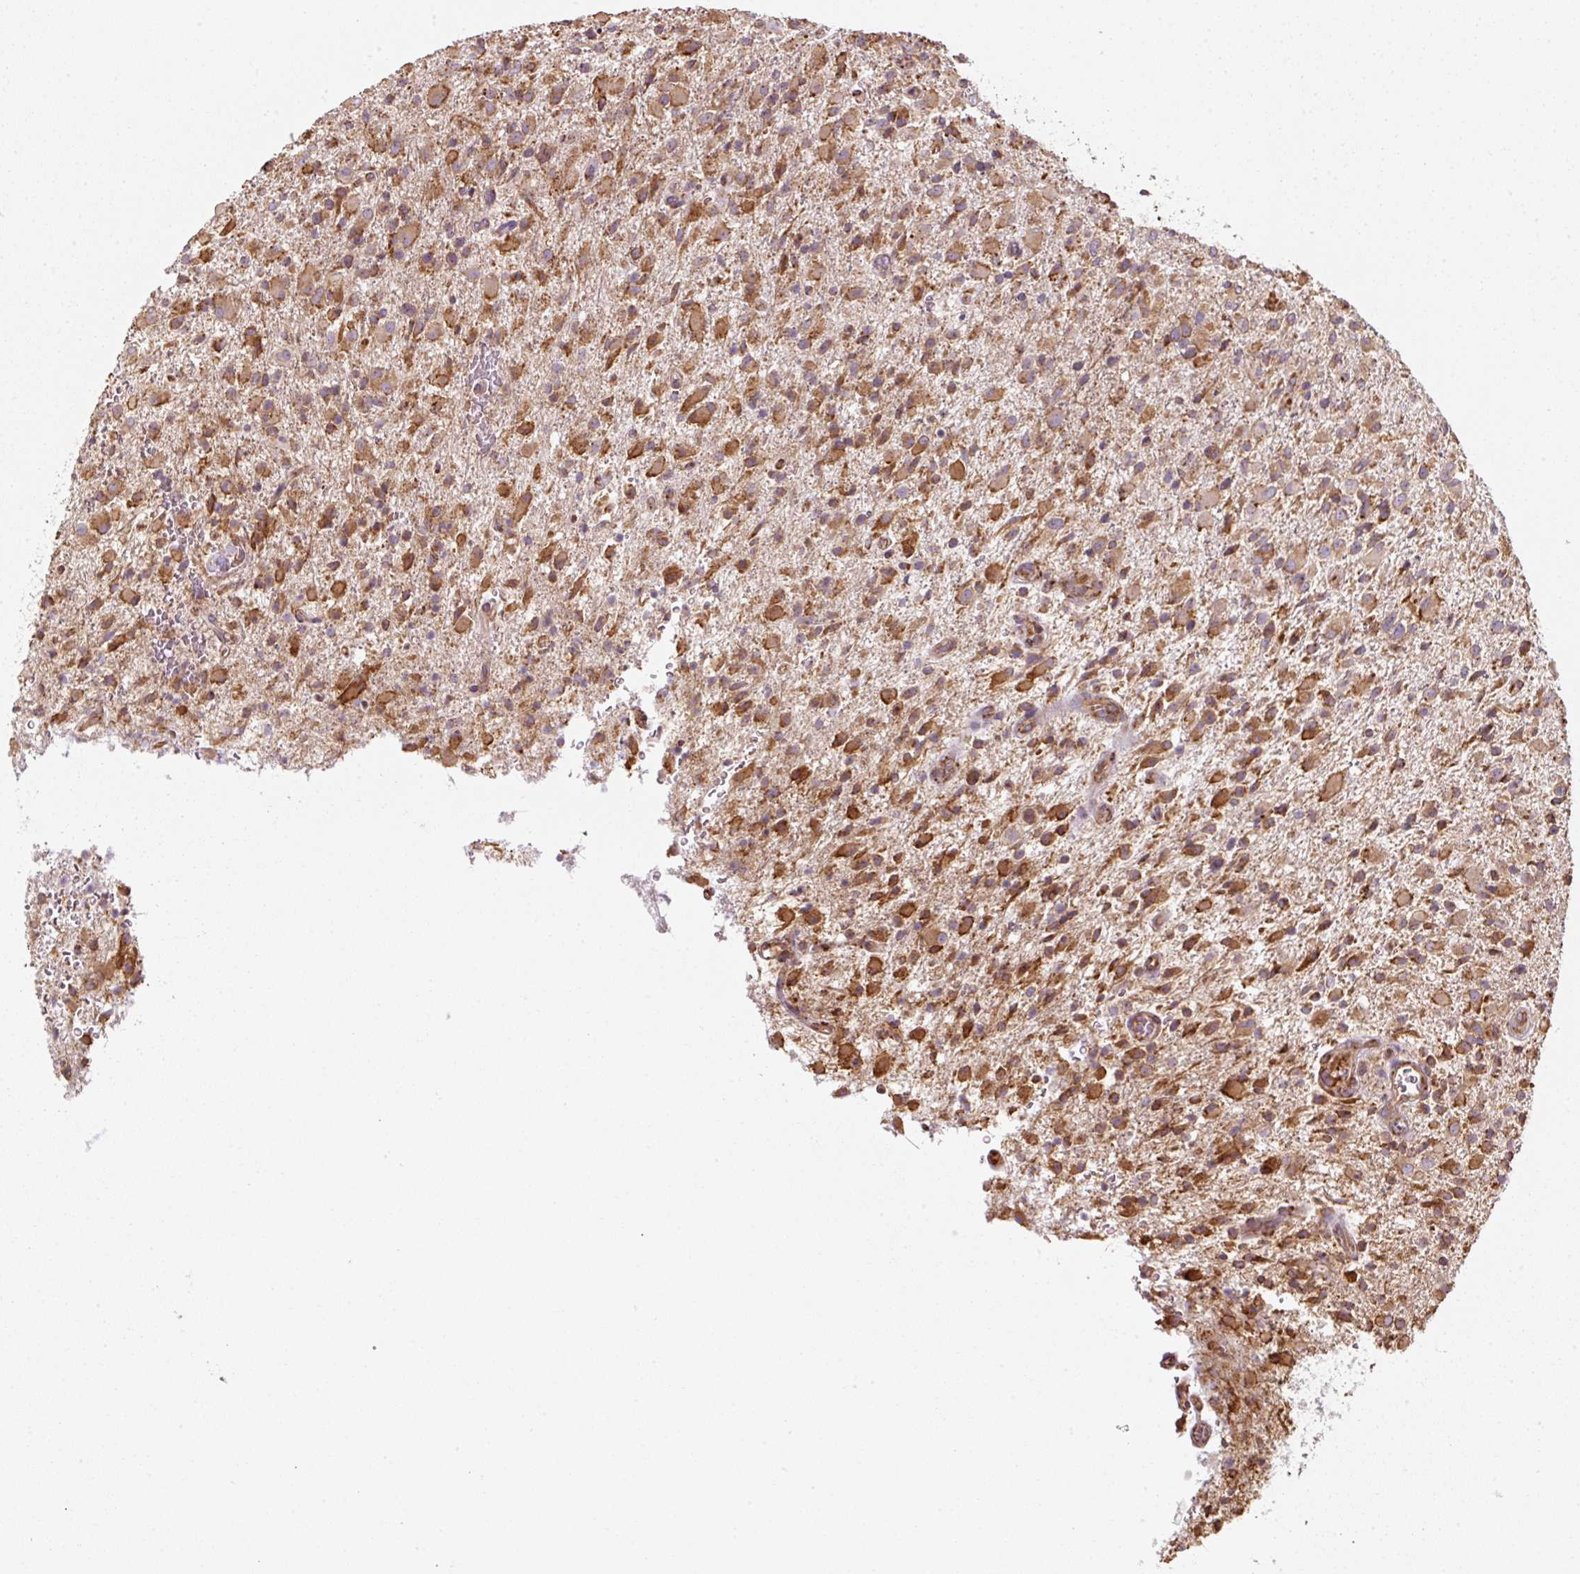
{"staining": {"intensity": "moderate", "quantity": ">75%", "location": "cytoplasmic/membranous"}, "tissue": "glioma", "cell_type": "Tumor cells", "image_type": "cancer", "snomed": [{"axis": "morphology", "description": "Glioma, malignant, Low grade"}, {"axis": "topography", "description": "Brain"}], "caption": "IHC staining of malignant low-grade glioma, which displays medium levels of moderate cytoplasmic/membranous staining in about >75% of tumor cells indicating moderate cytoplasmic/membranous protein staining. The staining was performed using DAB (3,3'-diaminobenzidine) (brown) for protein detection and nuclei were counterstained in hematoxylin (blue).", "gene": "PRKCSH", "patient": {"sex": "male", "age": 65}}